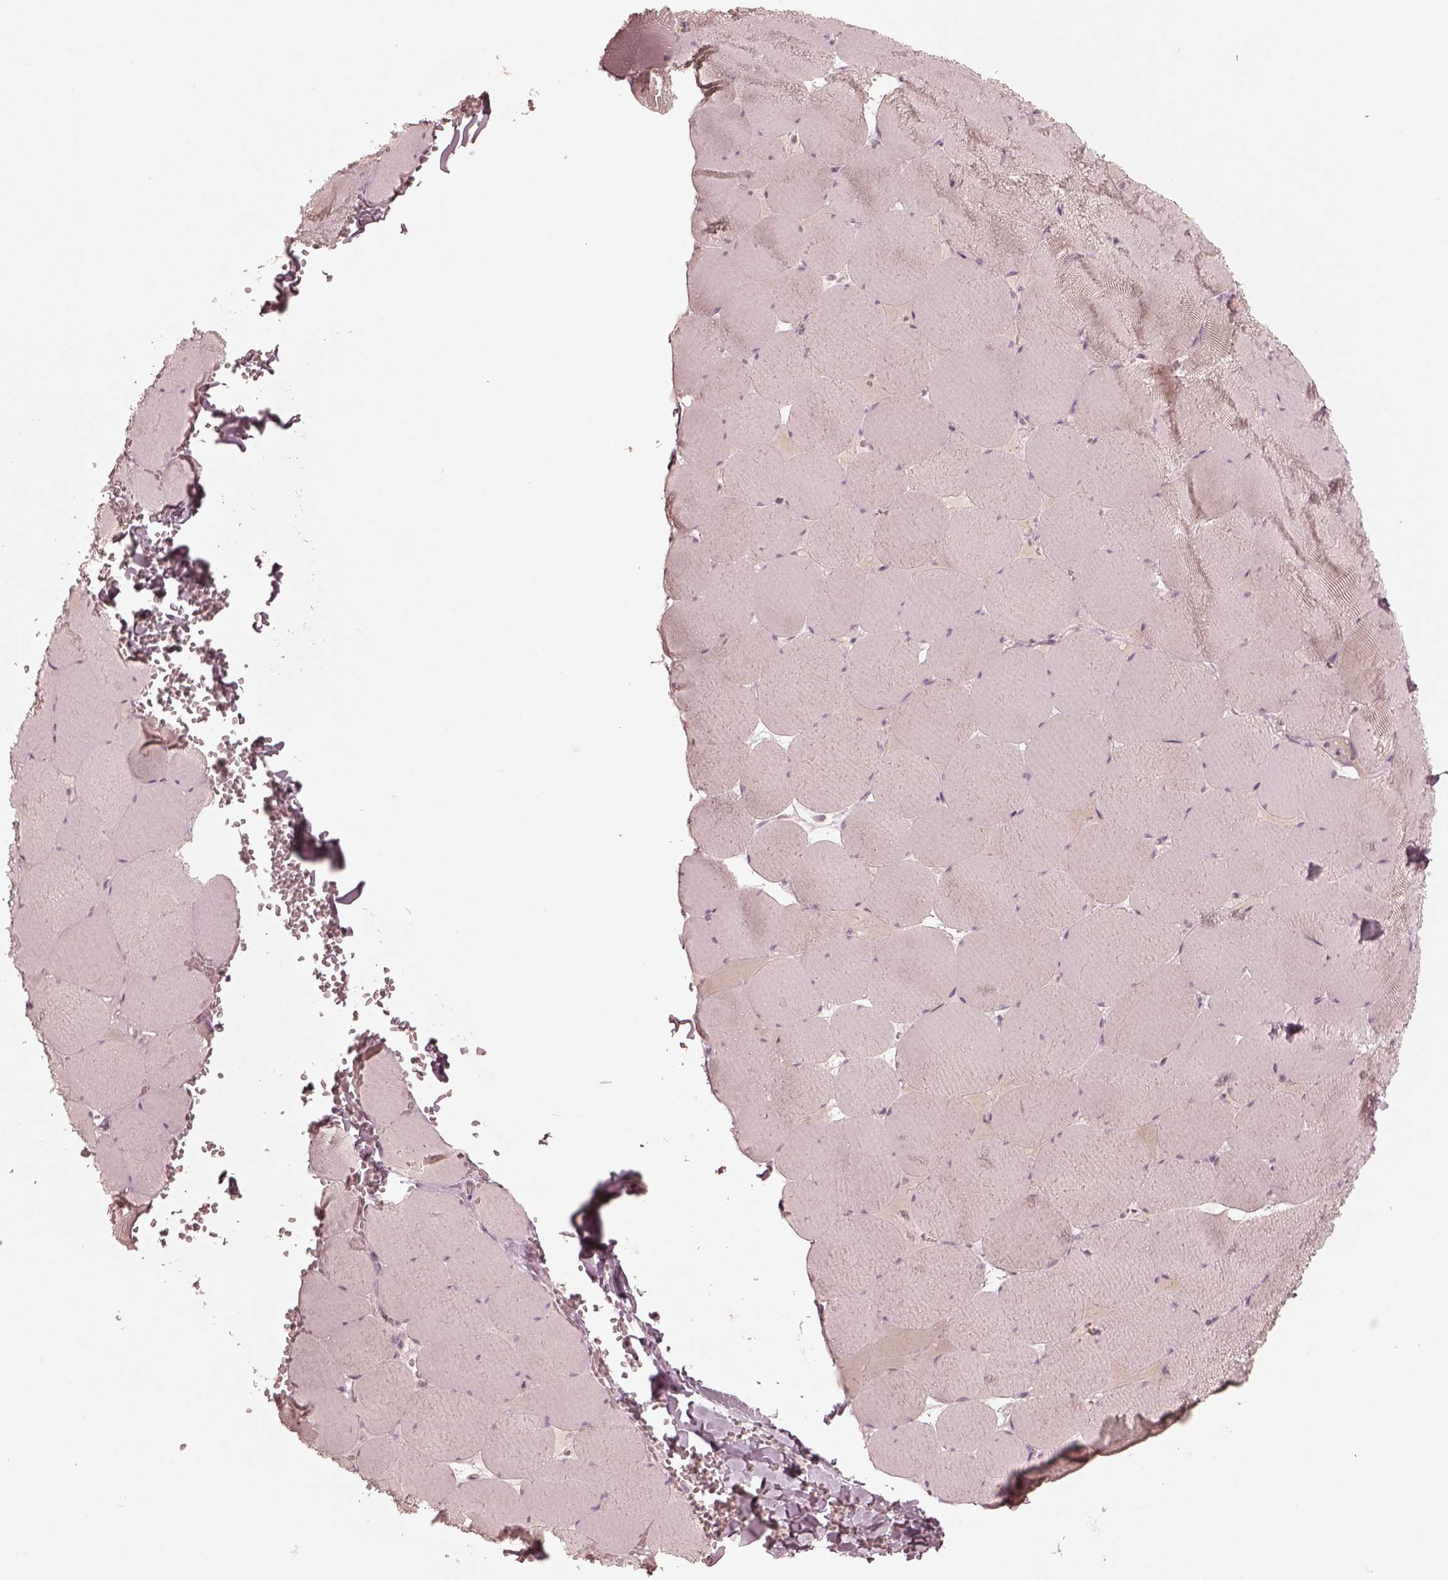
{"staining": {"intensity": "negative", "quantity": "none", "location": "none"}, "tissue": "skeletal muscle", "cell_type": "Myocytes", "image_type": "normal", "snomed": [{"axis": "morphology", "description": "Normal tissue, NOS"}, {"axis": "morphology", "description": "Malignant melanoma, Metastatic site"}, {"axis": "topography", "description": "Skeletal muscle"}], "caption": "This is an immunohistochemistry (IHC) photomicrograph of benign human skeletal muscle. There is no positivity in myocytes.", "gene": "SPATA6L", "patient": {"sex": "male", "age": 50}}